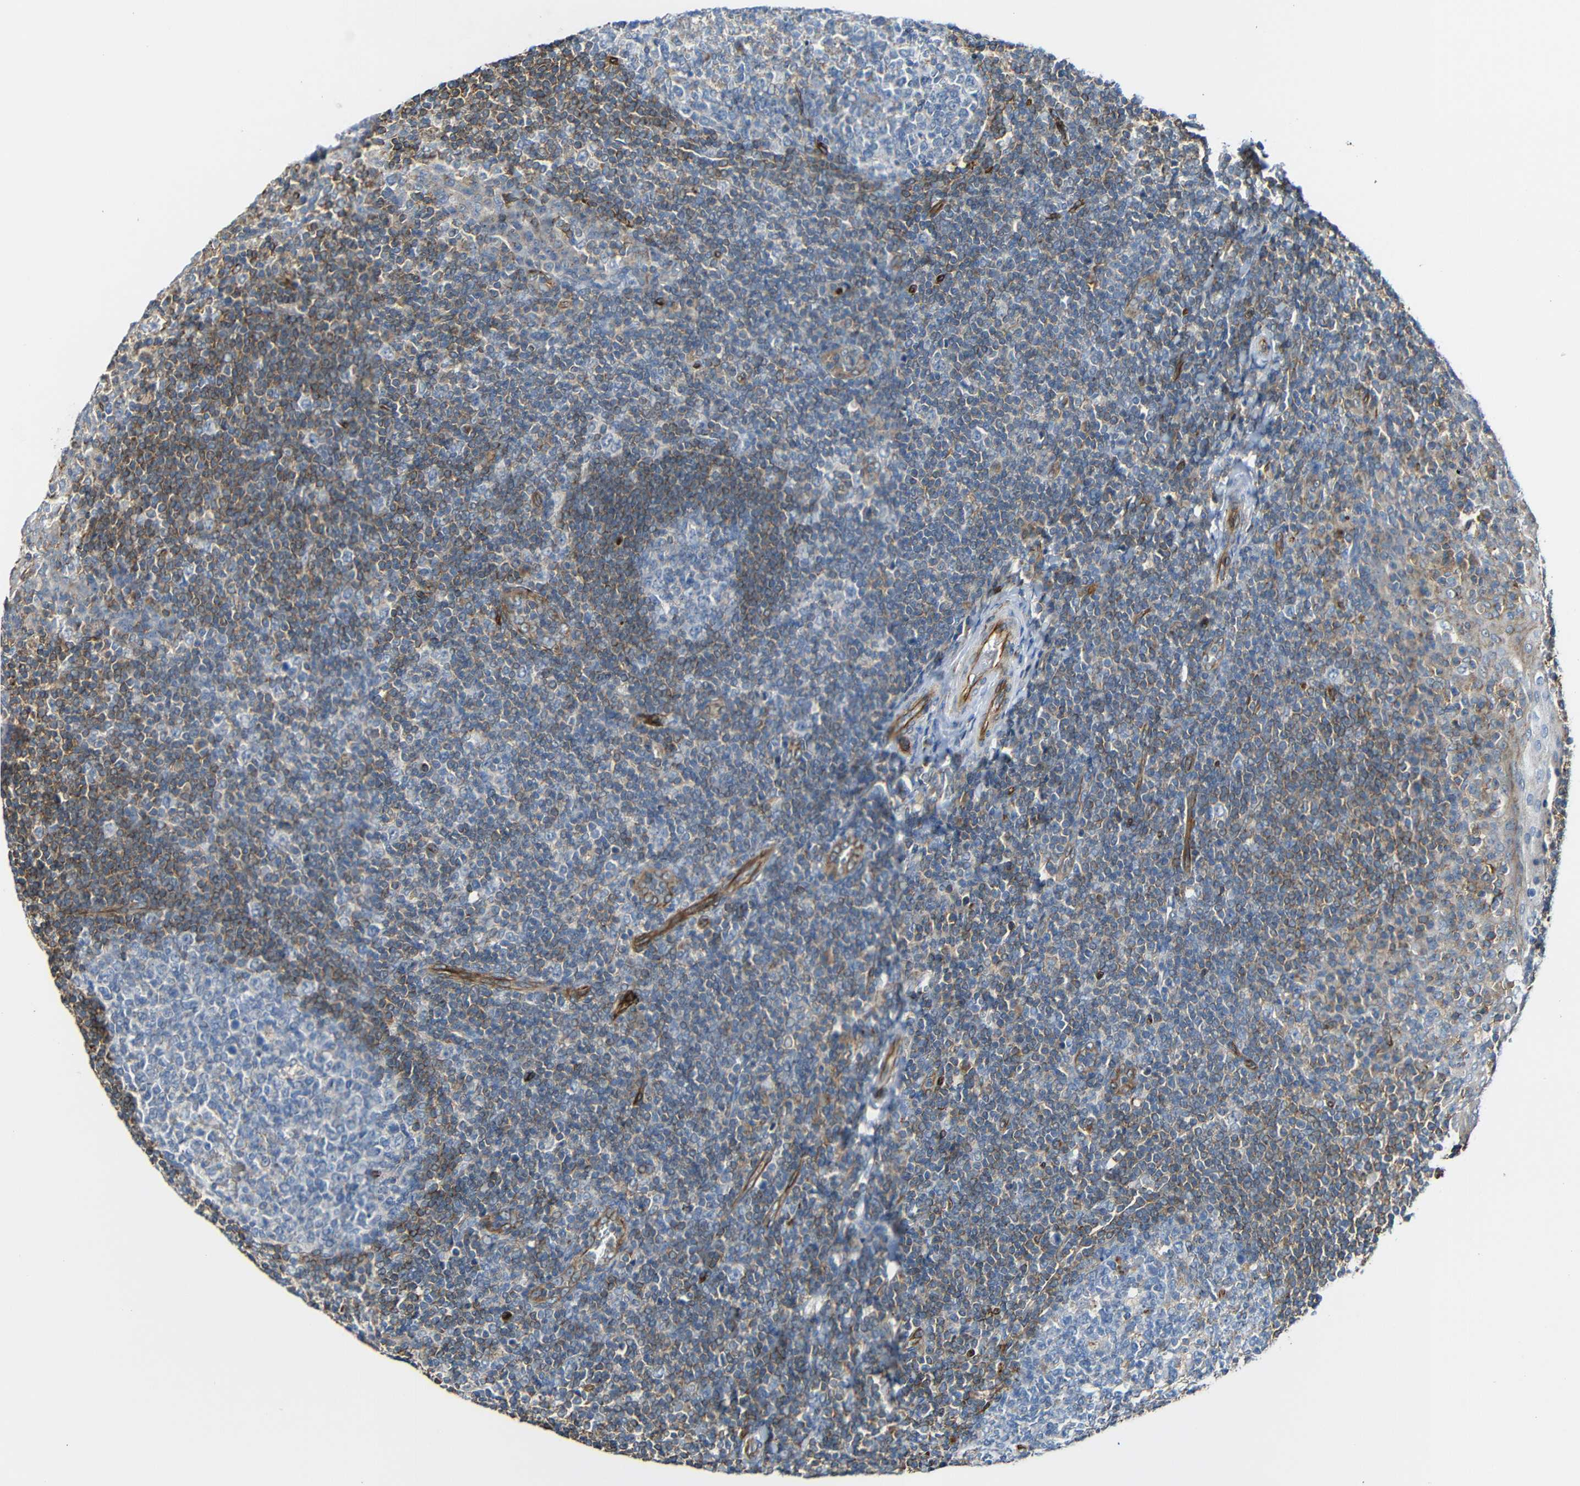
{"staining": {"intensity": "weak", "quantity": "25%-75%", "location": "cytoplasmic/membranous"}, "tissue": "tonsil", "cell_type": "Germinal center cells", "image_type": "normal", "snomed": [{"axis": "morphology", "description": "Normal tissue, NOS"}, {"axis": "topography", "description": "Tonsil"}], "caption": "High-power microscopy captured an IHC image of benign tonsil, revealing weak cytoplasmic/membranous staining in approximately 25%-75% of germinal center cells. The staining is performed using DAB (3,3'-diaminobenzidine) brown chromogen to label protein expression. The nuclei are counter-stained blue using hematoxylin.", "gene": "IGSF10", "patient": {"sex": "male", "age": 31}}